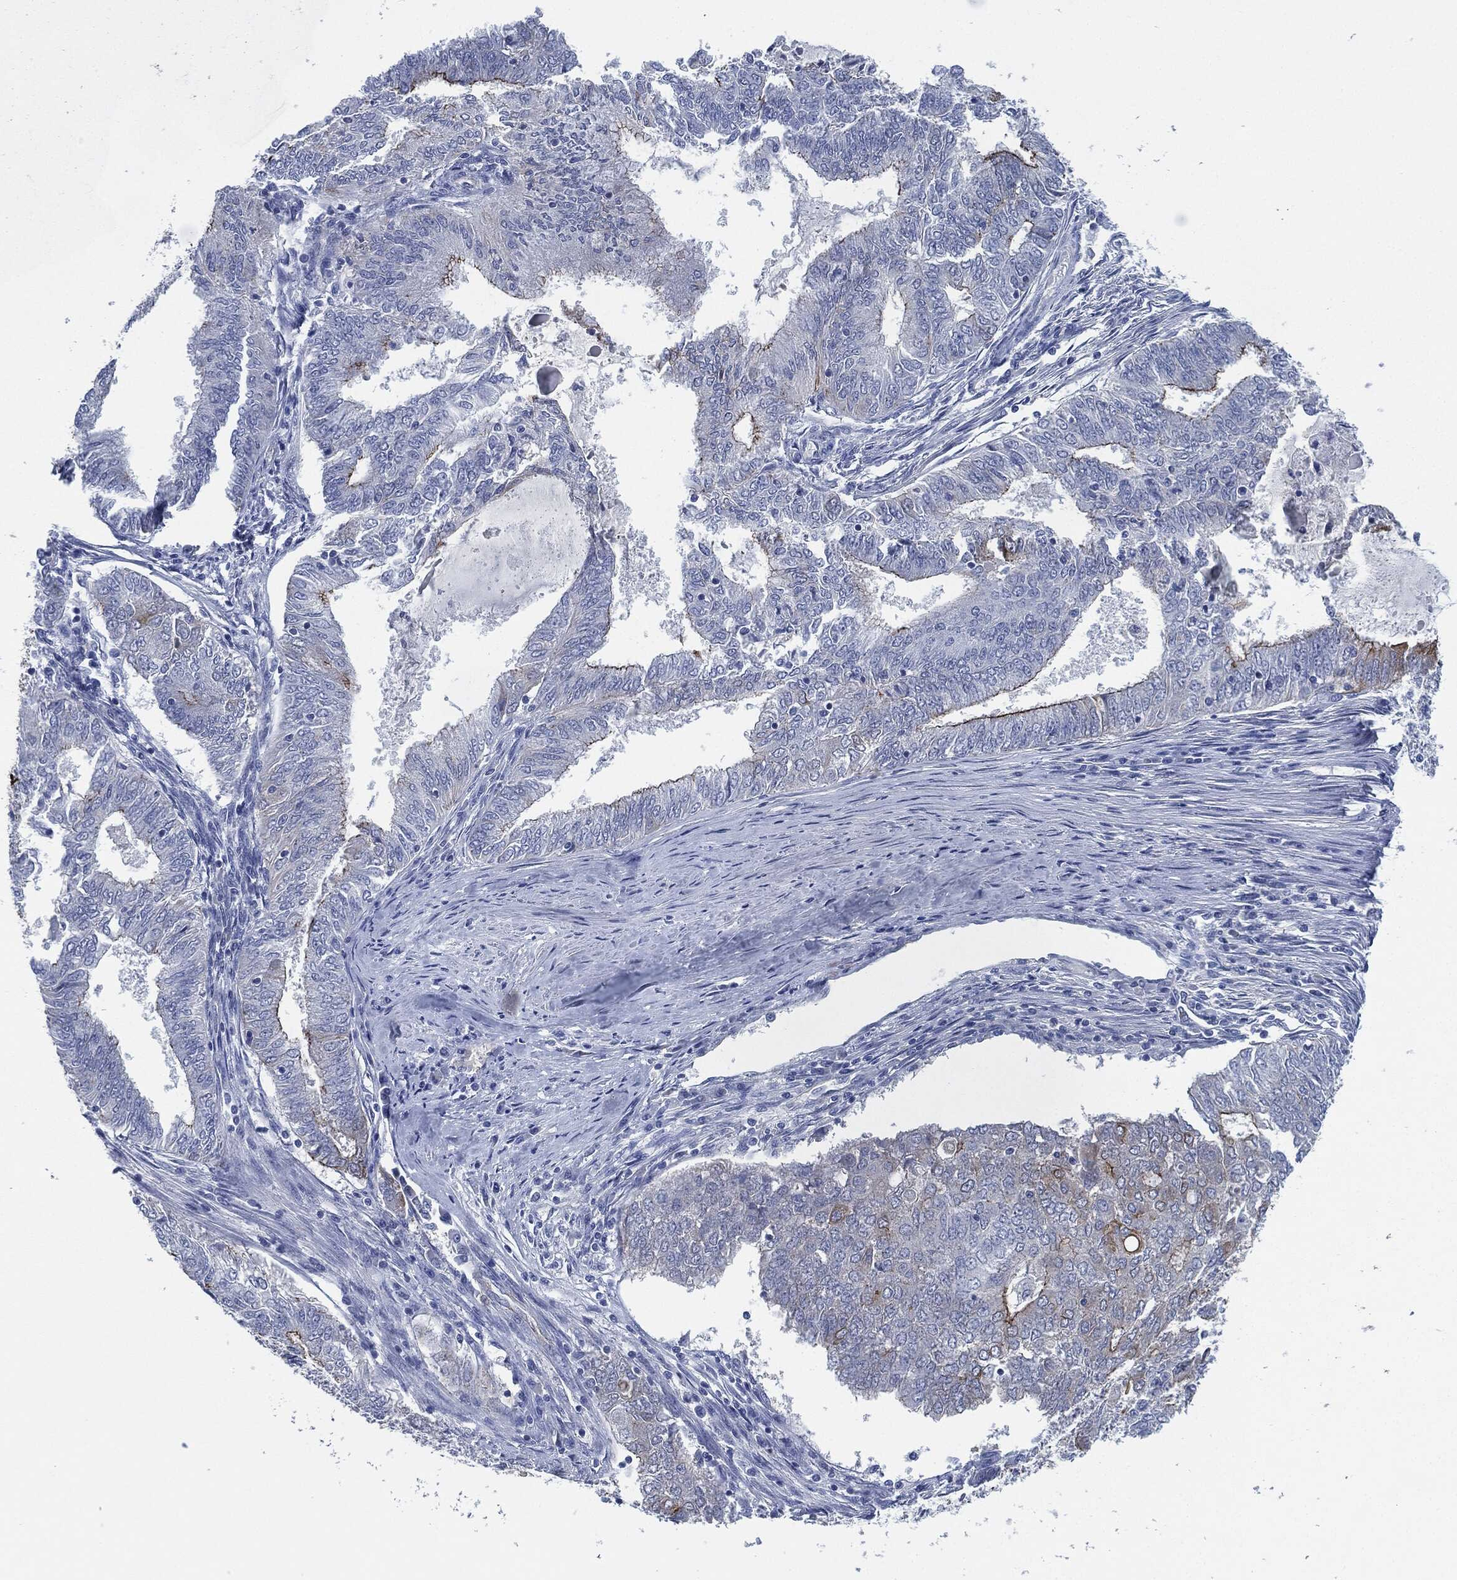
{"staining": {"intensity": "strong", "quantity": "<25%", "location": "cytoplasmic/membranous"}, "tissue": "endometrial cancer", "cell_type": "Tumor cells", "image_type": "cancer", "snomed": [{"axis": "morphology", "description": "Adenocarcinoma, NOS"}, {"axis": "topography", "description": "Endometrium"}], "caption": "Human endometrial cancer stained with a brown dye shows strong cytoplasmic/membranous positive positivity in about <25% of tumor cells.", "gene": "SHROOM2", "patient": {"sex": "female", "age": 62}}